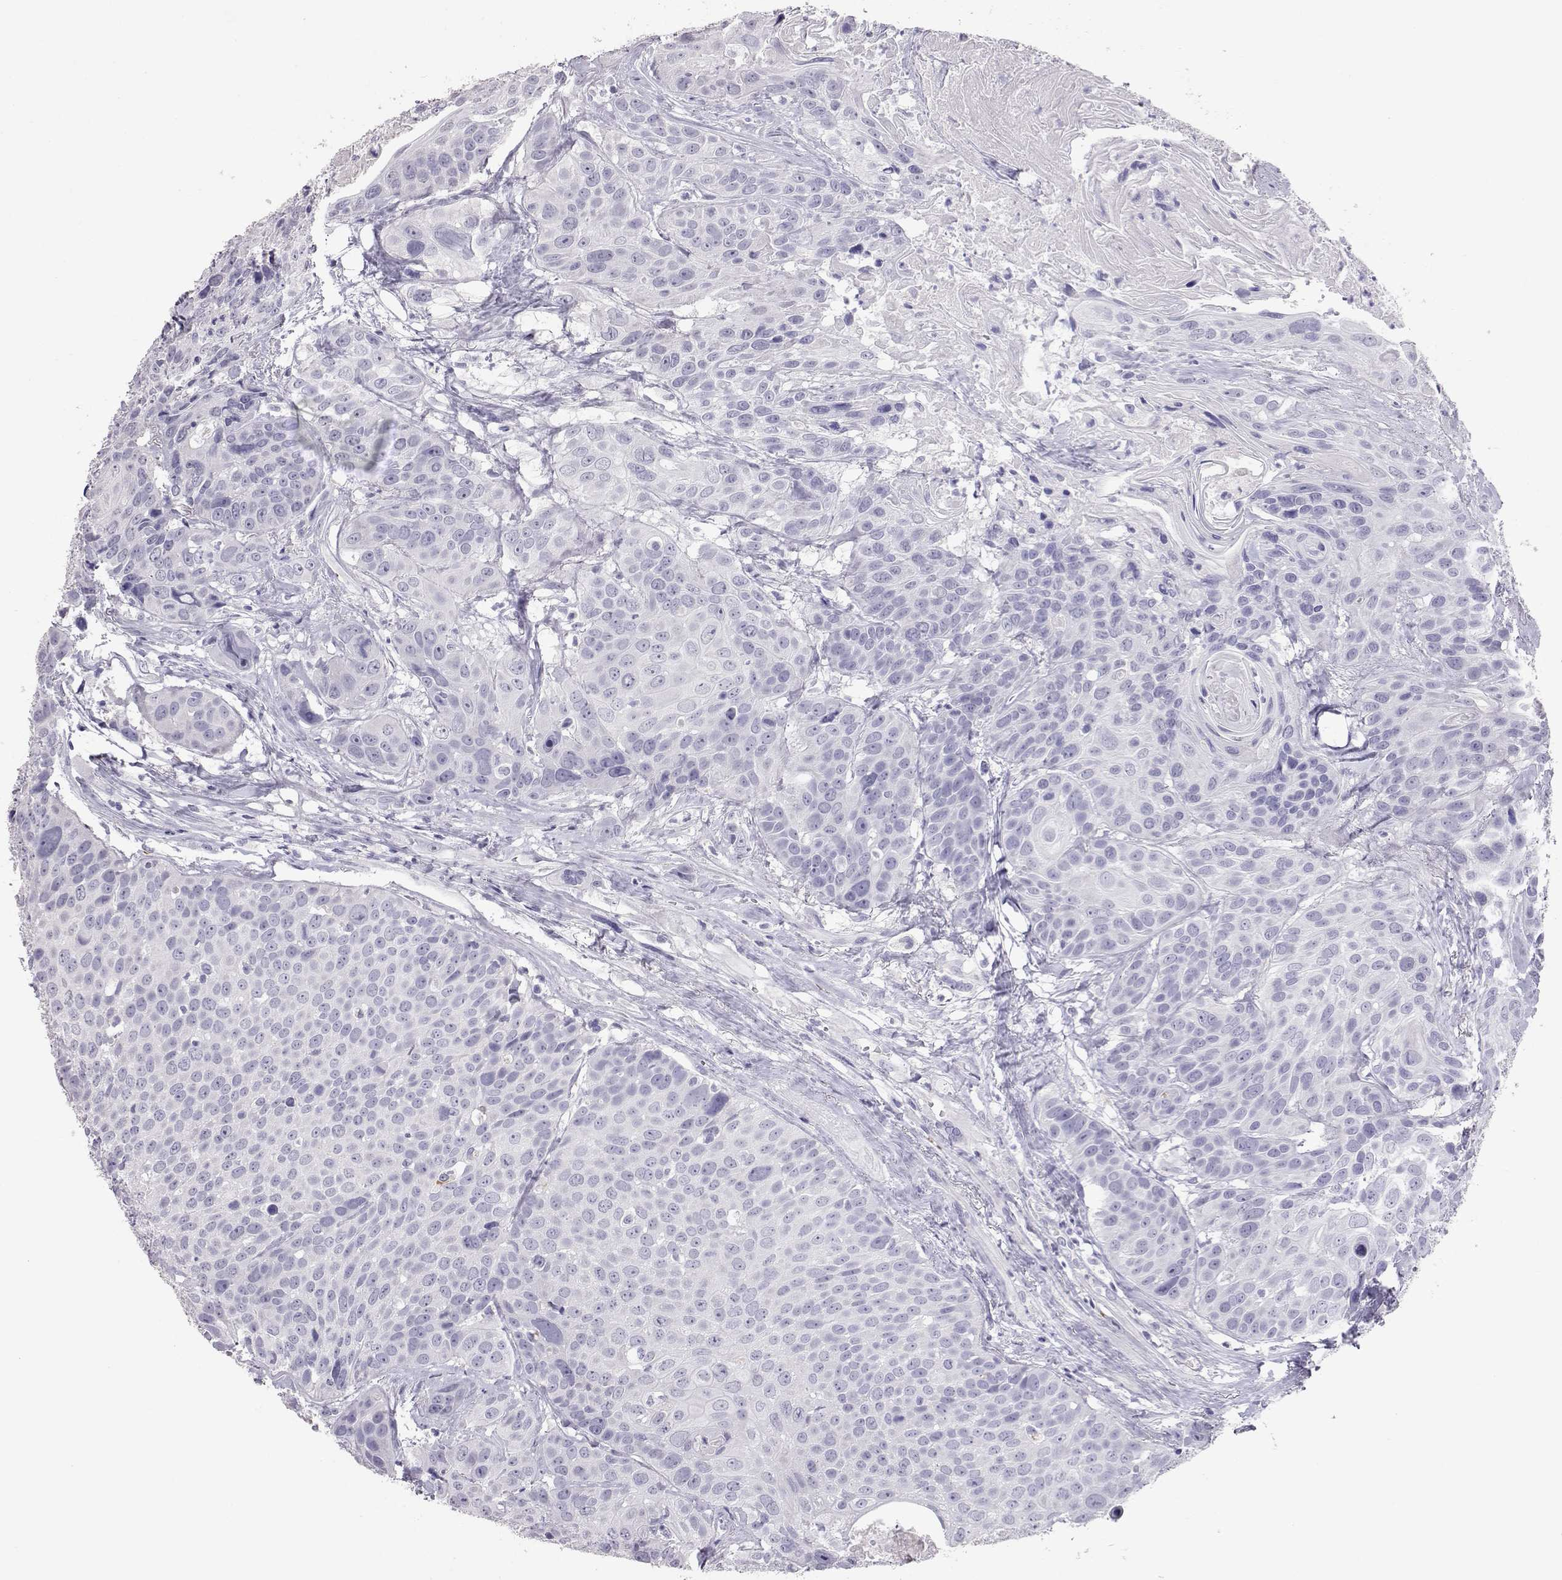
{"staining": {"intensity": "negative", "quantity": "none", "location": "none"}, "tissue": "head and neck cancer", "cell_type": "Tumor cells", "image_type": "cancer", "snomed": [{"axis": "morphology", "description": "Squamous cell carcinoma, NOS"}, {"axis": "topography", "description": "Oral tissue"}, {"axis": "topography", "description": "Head-Neck"}], "caption": "Immunohistochemistry (IHC) image of head and neck squamous cell carcinoma stained for a protein (brown), which displays no staining in tumor cells.", "gene": "PMCH", "patient": {"sex": "male", "age": 56}}